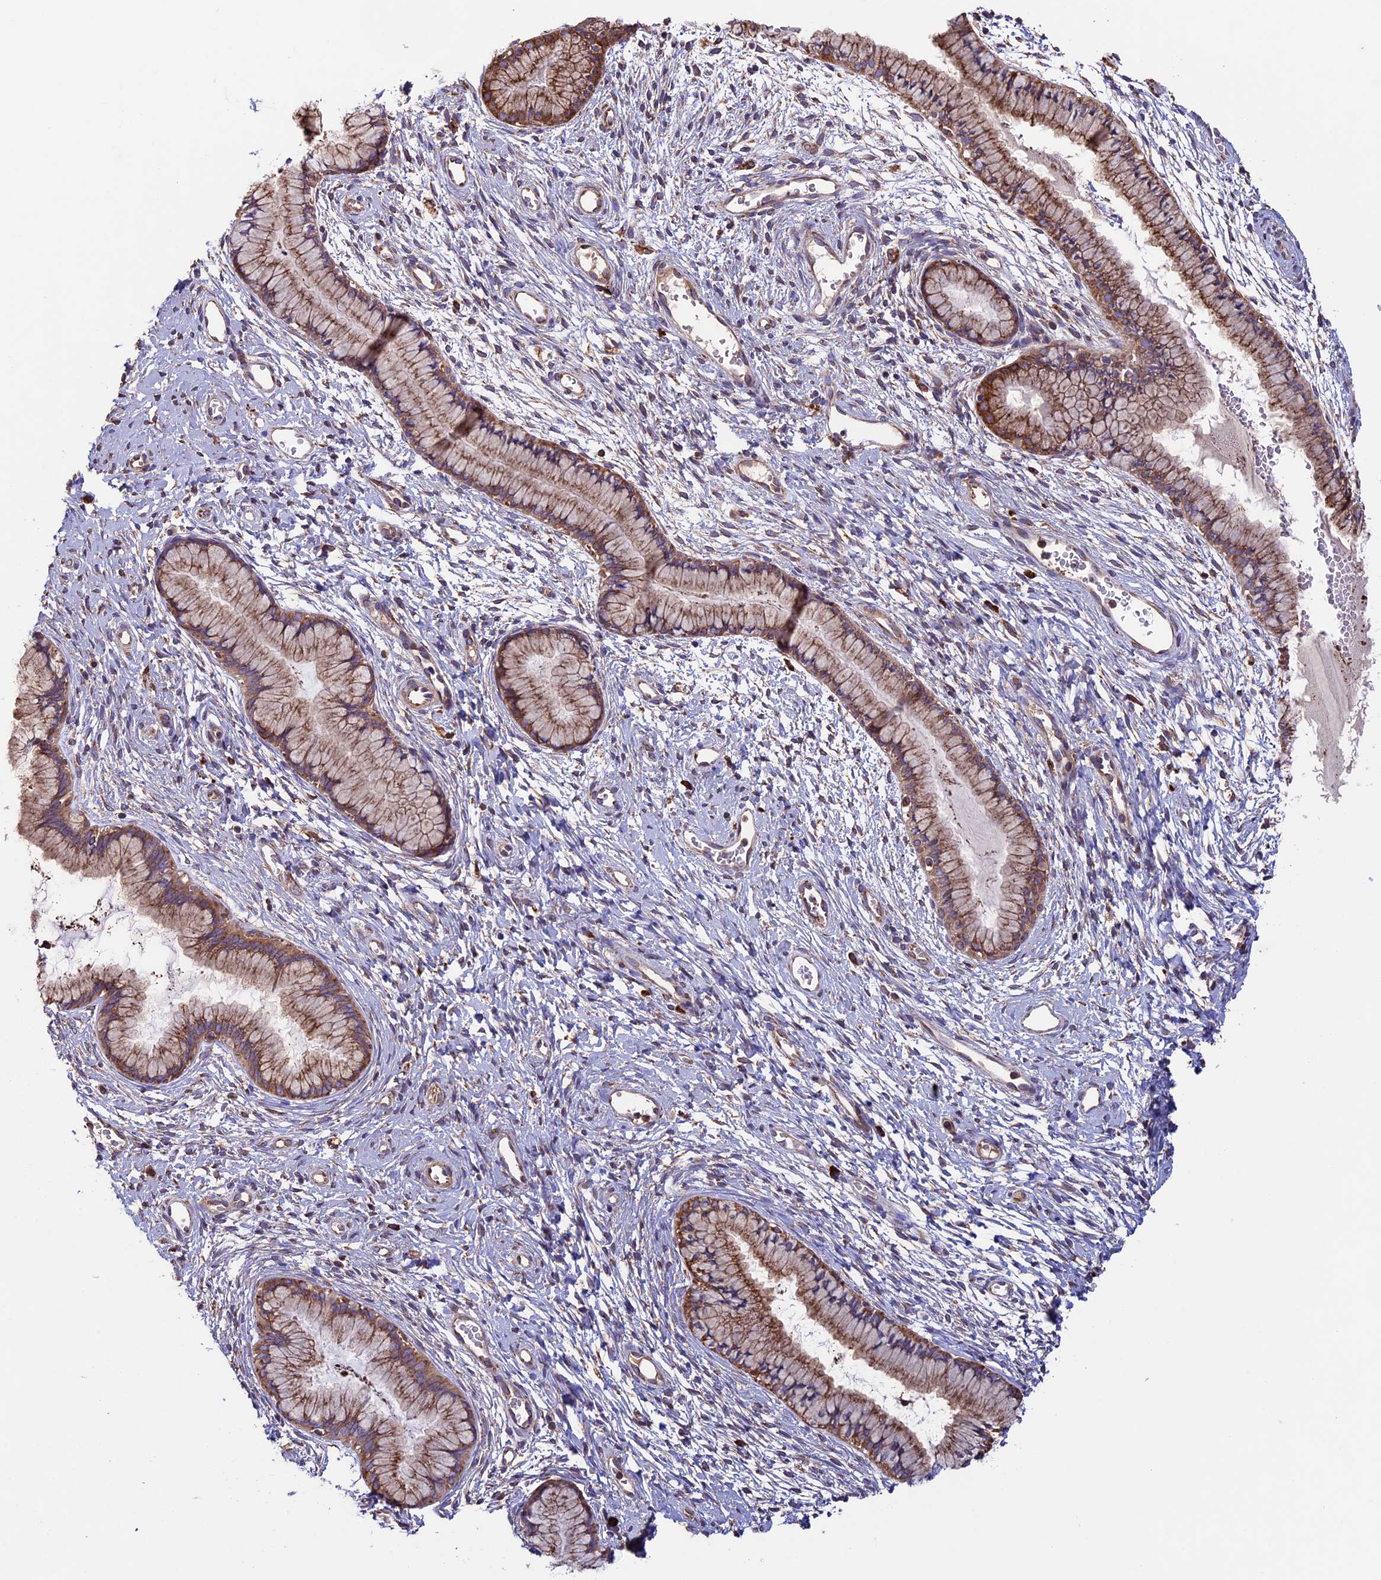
{"staining": {"intensity": "moderate", "quantity": ">75%", "location": "cytoplasmic/membranous"}, "tissue": "cervix", "cell_type": "Glandular cells", "image_type": "normal", "snomed": [{"axis": "morphology", "description": "Normal tissue, NOS"}, {"axis": "topography", "description": "Cervix"}], "caption": "This micrograph exhibits immunohistochemistry (IHC) staining of unremarkable human cervix, with medium moderate cytoplasmic/membranous positivity in approximately >75% of glandular cells.", "gene": "BTBD3", "patient": {"sex": "female", "age": 42}}